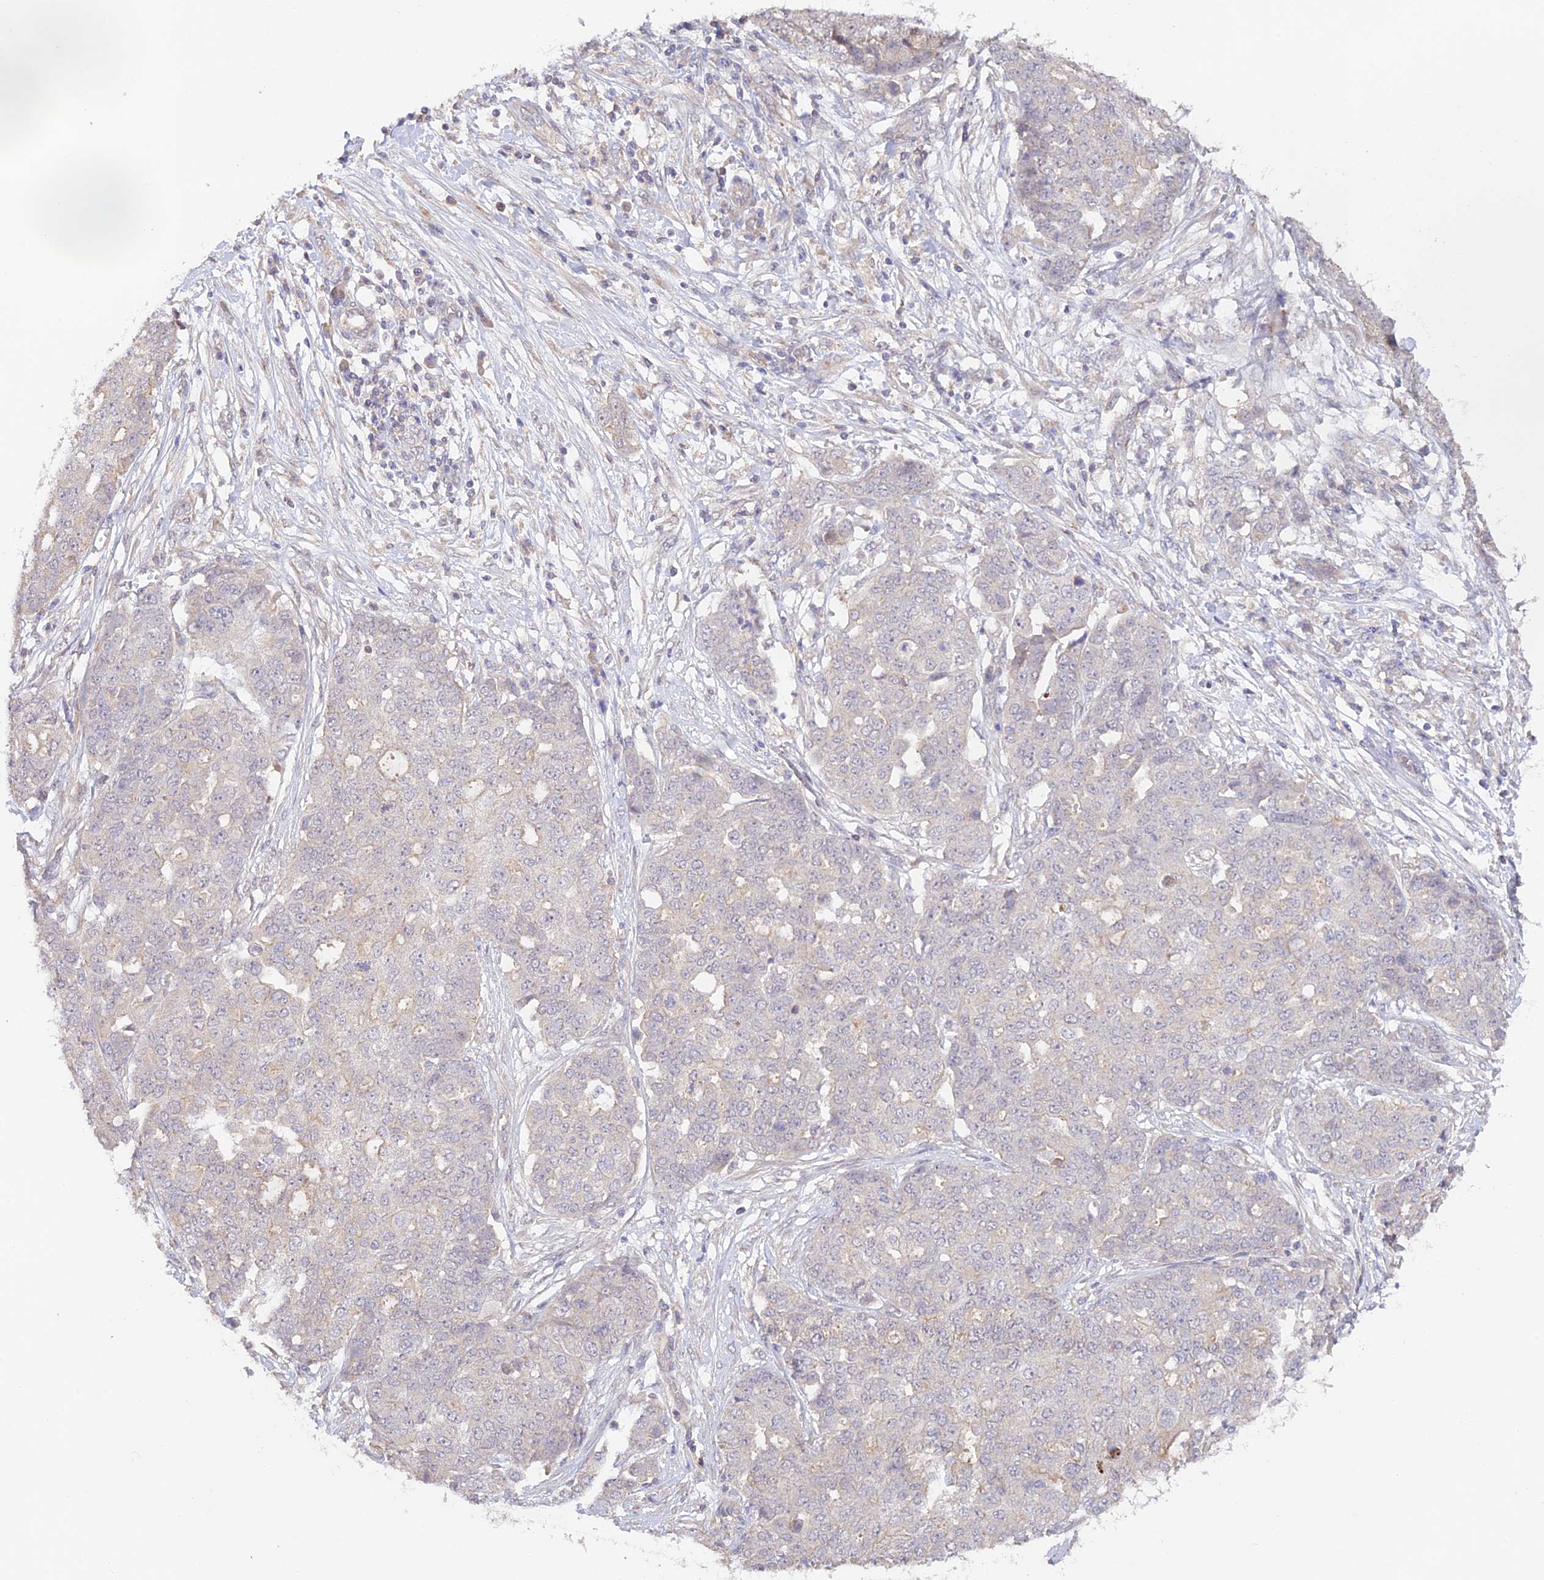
{"staining": {"intensity": "weak", "quantity": "<25%", "location": "cytoplasmic/membranous"}, "tissue": "ovarian cancer", "cell_type": "Tumor cells", "image_type": "cancer", "snomed": [{"axis": "morphology", "description": "Cystadenocarcinoma, serous, NOS"}, {"axis": "topography", "description": "Soft tissue"}, {"axis": "topography", "description": "Ovary"}], "caption": "This is a micrograph of immunohistochemistry staining of serous cystadenocarcinoma (ovarian), which shows no staining in tumor cells.", "gene": "CAMSAP3", "patient": {"sex": "female", "age": 57}}